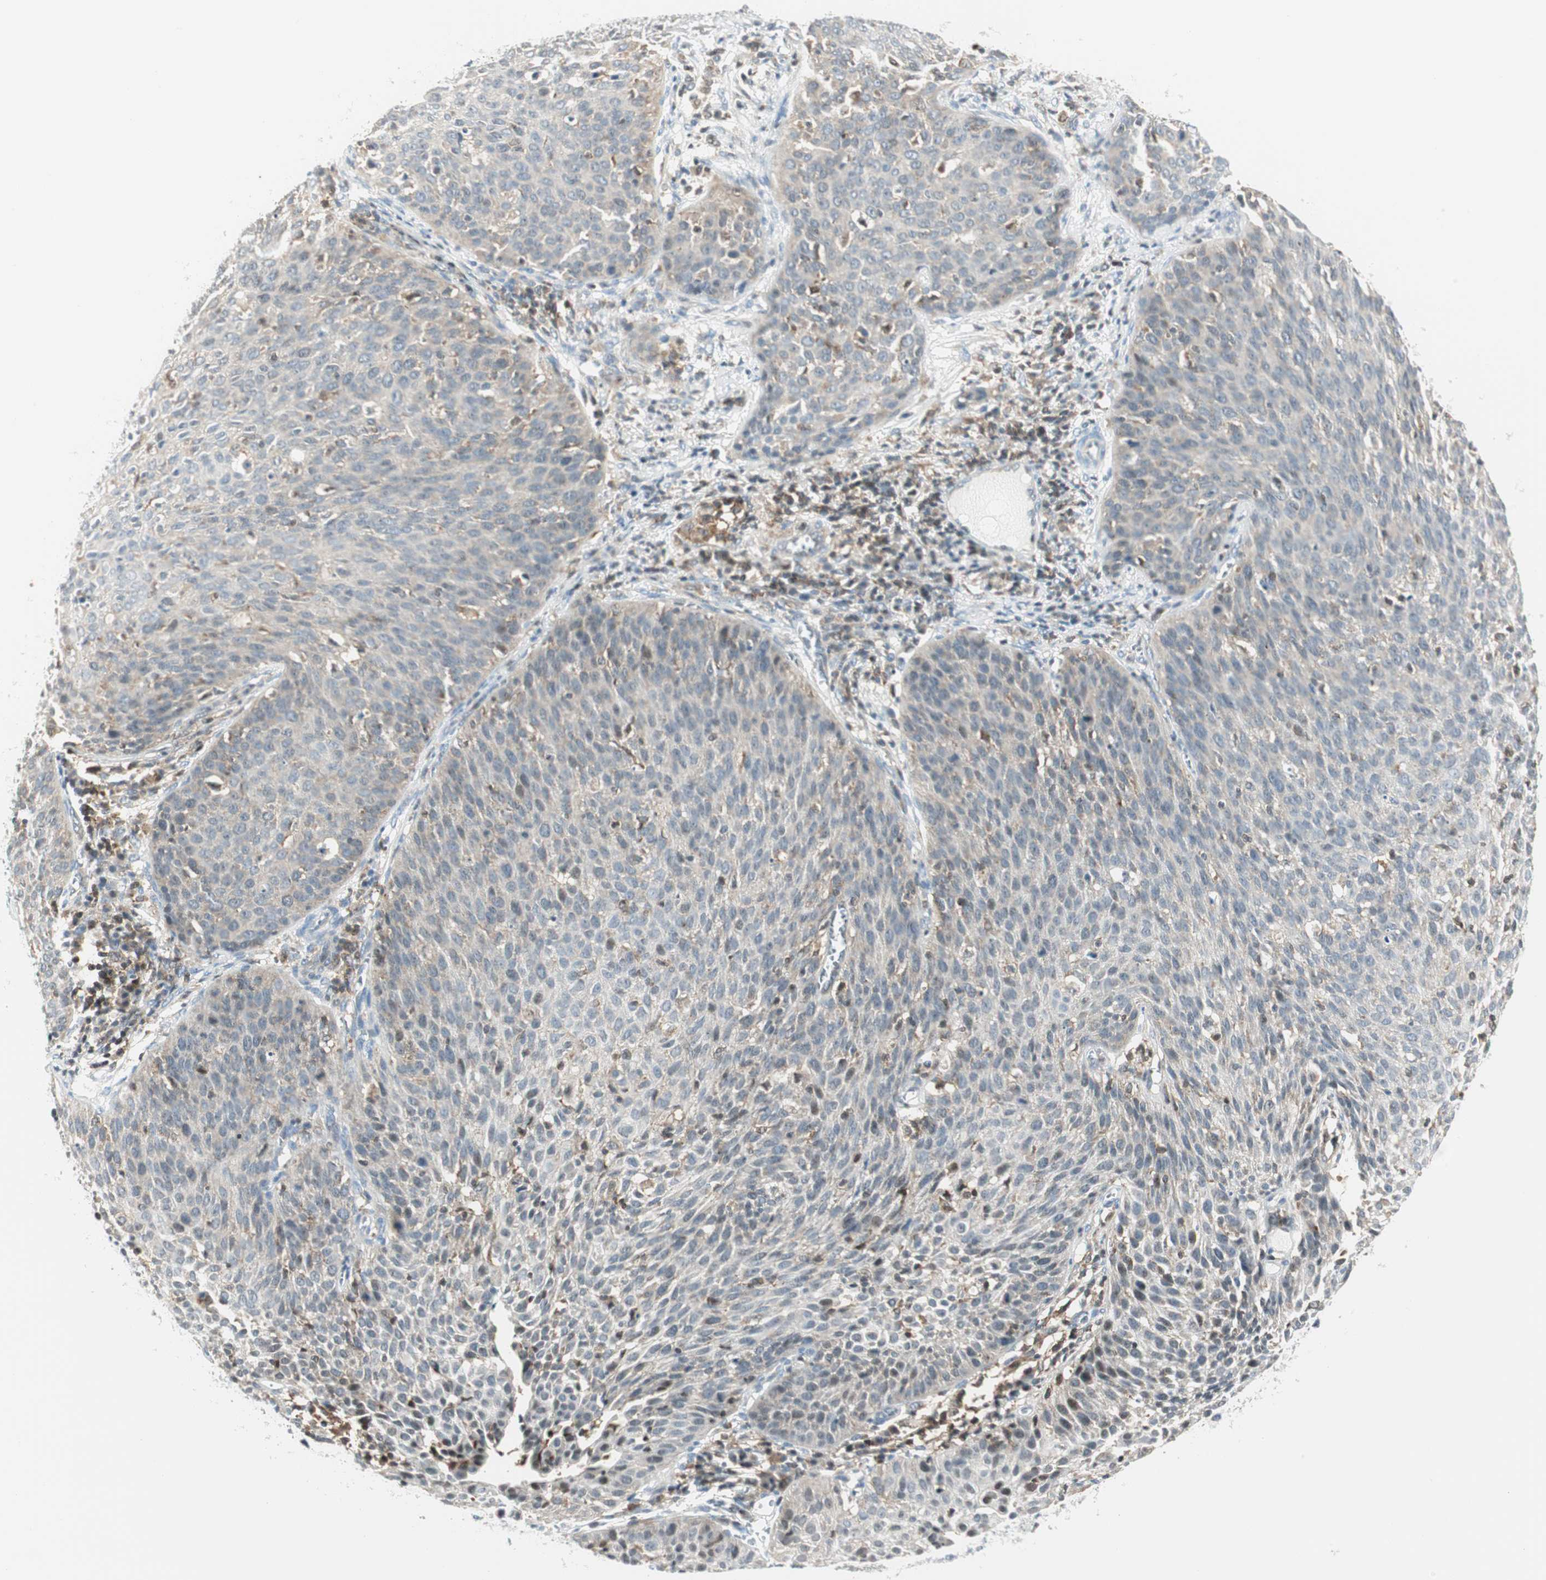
{"staining": {"intensity": "negative", "quantity": "none", "location": "none"}, "tissue": "cervical cancer", "cell_type": "Tumor cells", "image_type": "cancer", "snomed": [{"axis": "morphology", "description": "Squamous cell carcinoma, NOS"}, {"axis": "topography", "description": "Cervix"}], "caption": "Human cervical squamous cell carcinoma stained for a protein using IHC demonstrates no positivity in tumor cells.", "gene": "PPP1CA", "patient": {"sex": "female", "age": 38}}